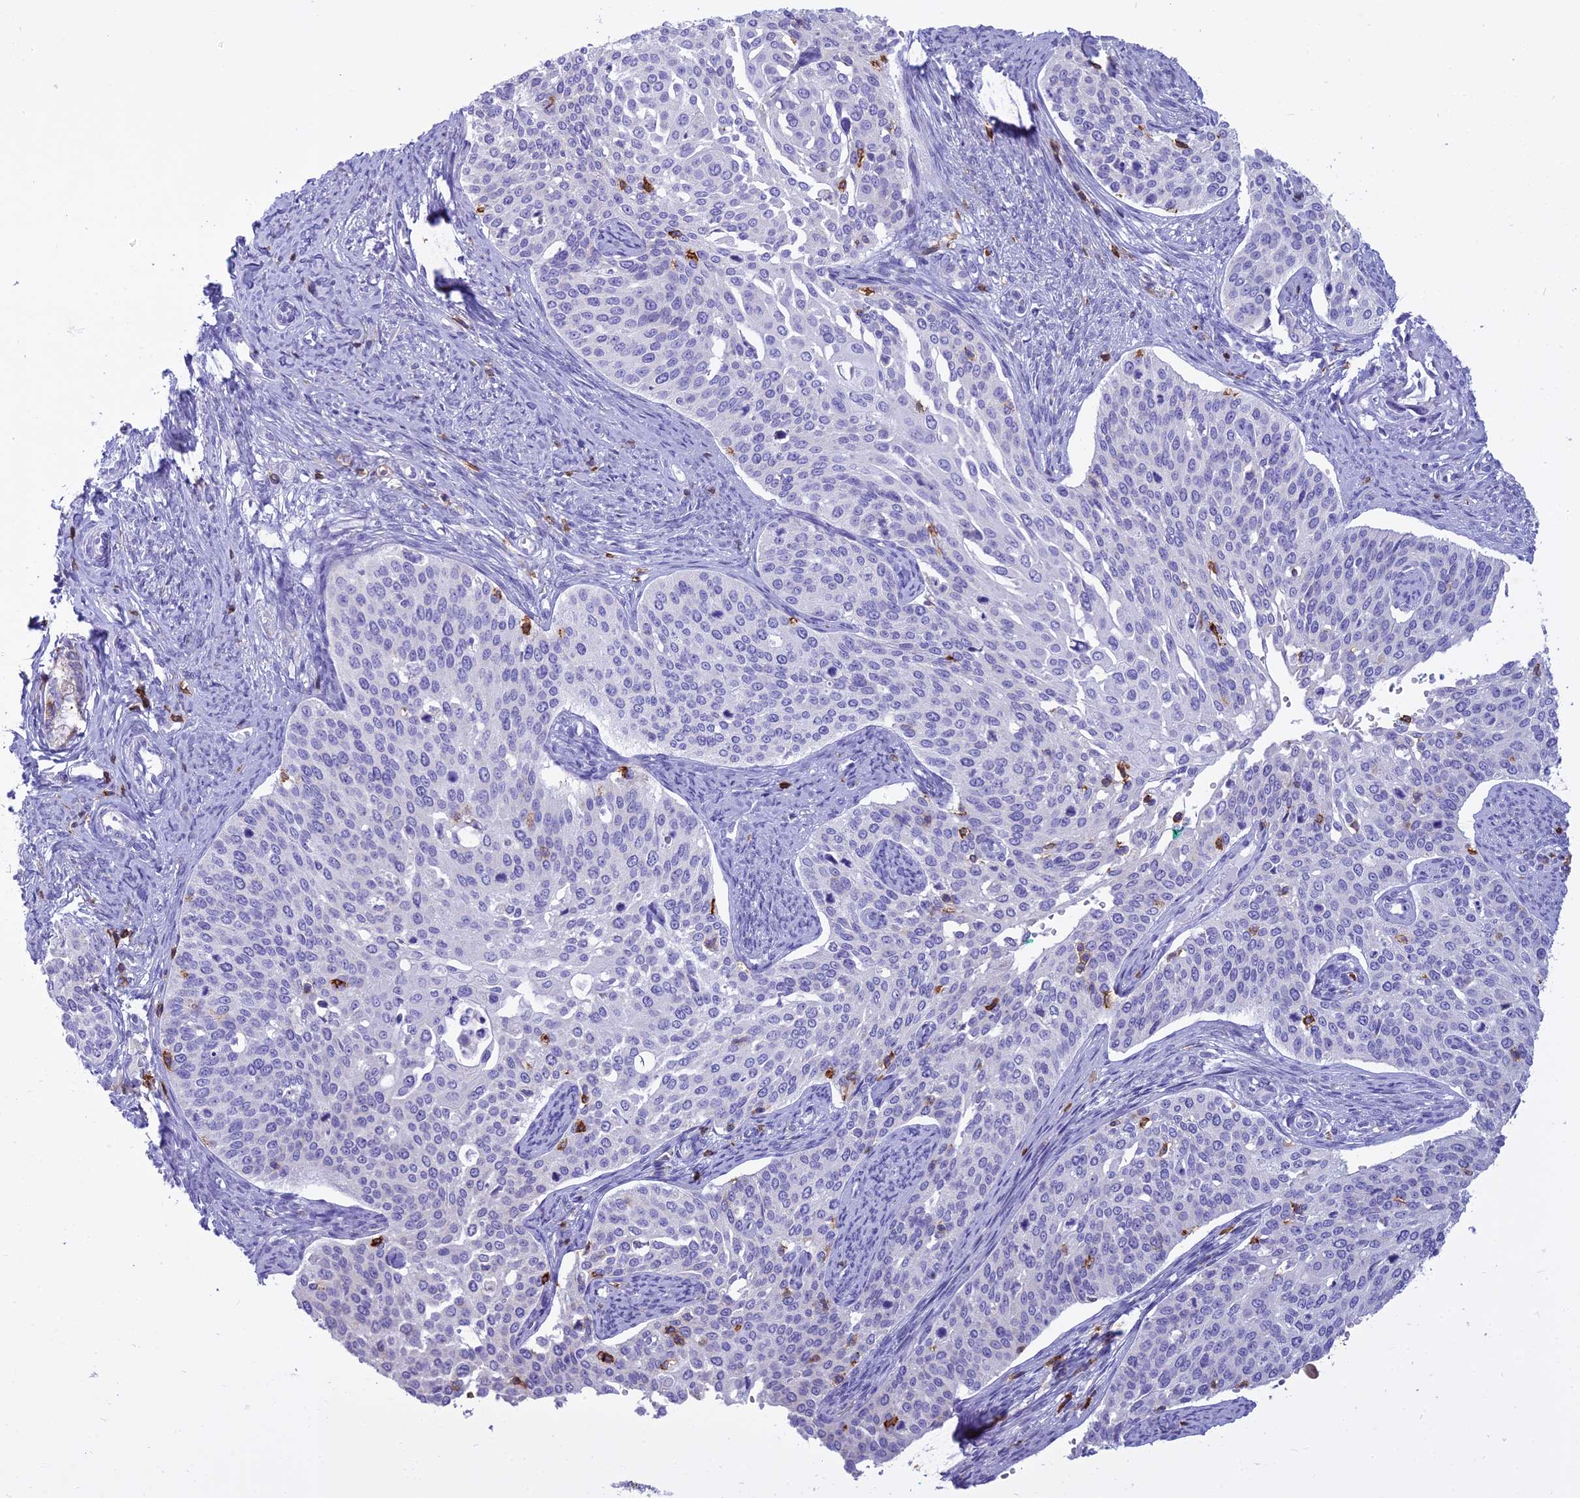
{"staining": {"intensity": "negative", "quantity": "none", "location": "none"}, "tissue": "cervical cancer", "cell_type": "Tumor cells", "image_type": "cancer", "snomed": [{"axis": "morphology", "description": "Squamous cell carcinoma, NOS"}, {"axis": "topography", "description": "Cervix"}], "caption": "Tumor cells show no significant protein staining in cervical cancer.", "gene": "CD5", "patient": {"sex": "female", "age": 44}}